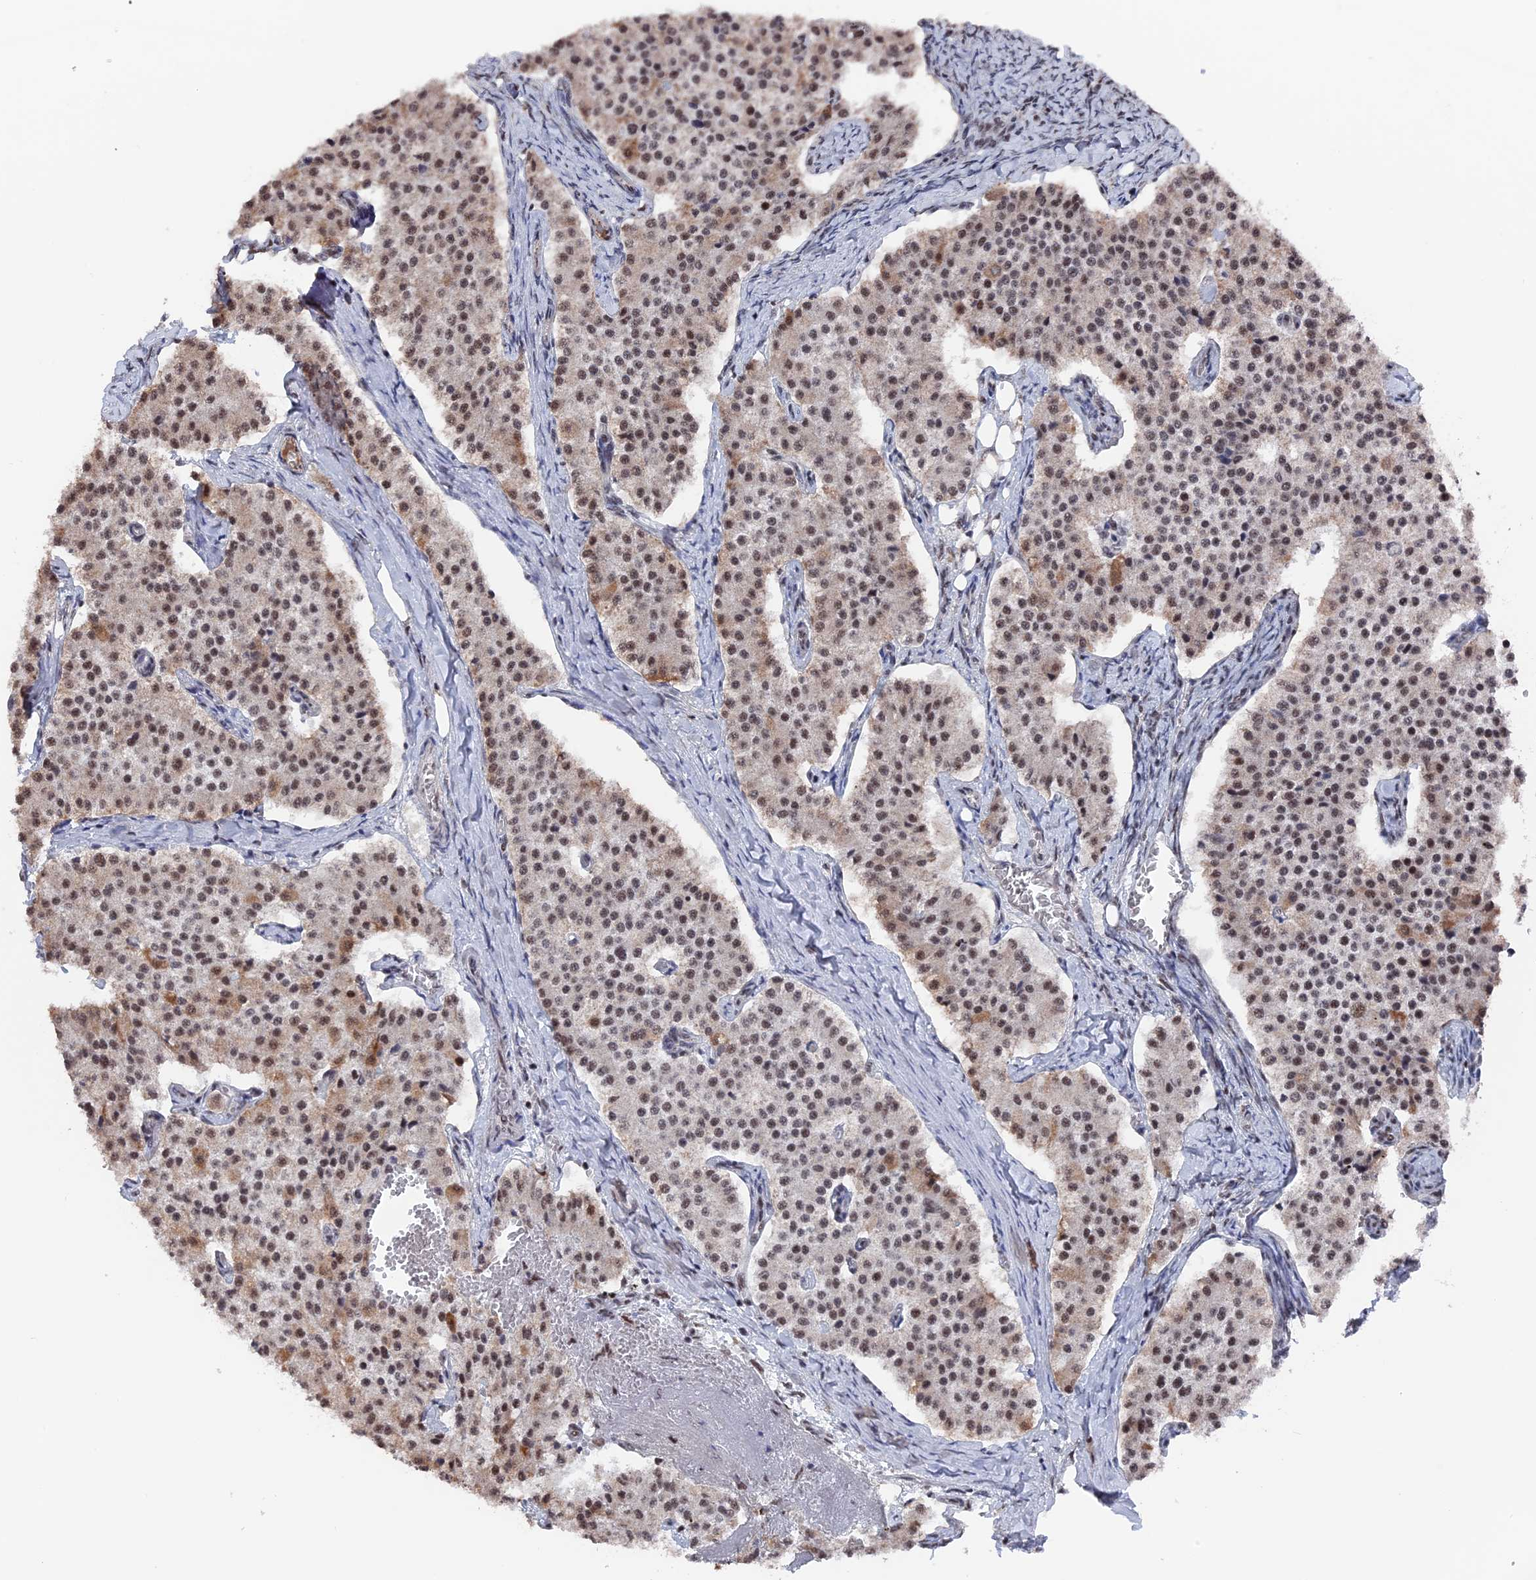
{"staining": {"intensity": "moderate", "quantity": ">75%", "location": "cytoplasmic/membranous,nuclear"}, "tissue": "carcinoid", "cell_type": "Tumor cells", "image_type": "cancer", "snomed": [{"axis": "morphology", "description": "Carcinoid, malignant, NOS"}, {"axis": "topography", "description": "Colon"}], "caption": "Immunohistochemistry image of neoplastic tissue: human malignant carcinoid stained using immunohistochemistry reveals medium levels of moderate protein expression localized specifically in the cytoplasmic/membranous and nuclear of tumor cells, appearing as a cytoplasmic/membranous and nuclear brown color.", "gene": "SF3A2", "patient": {"sex": "female", "age": 52}}